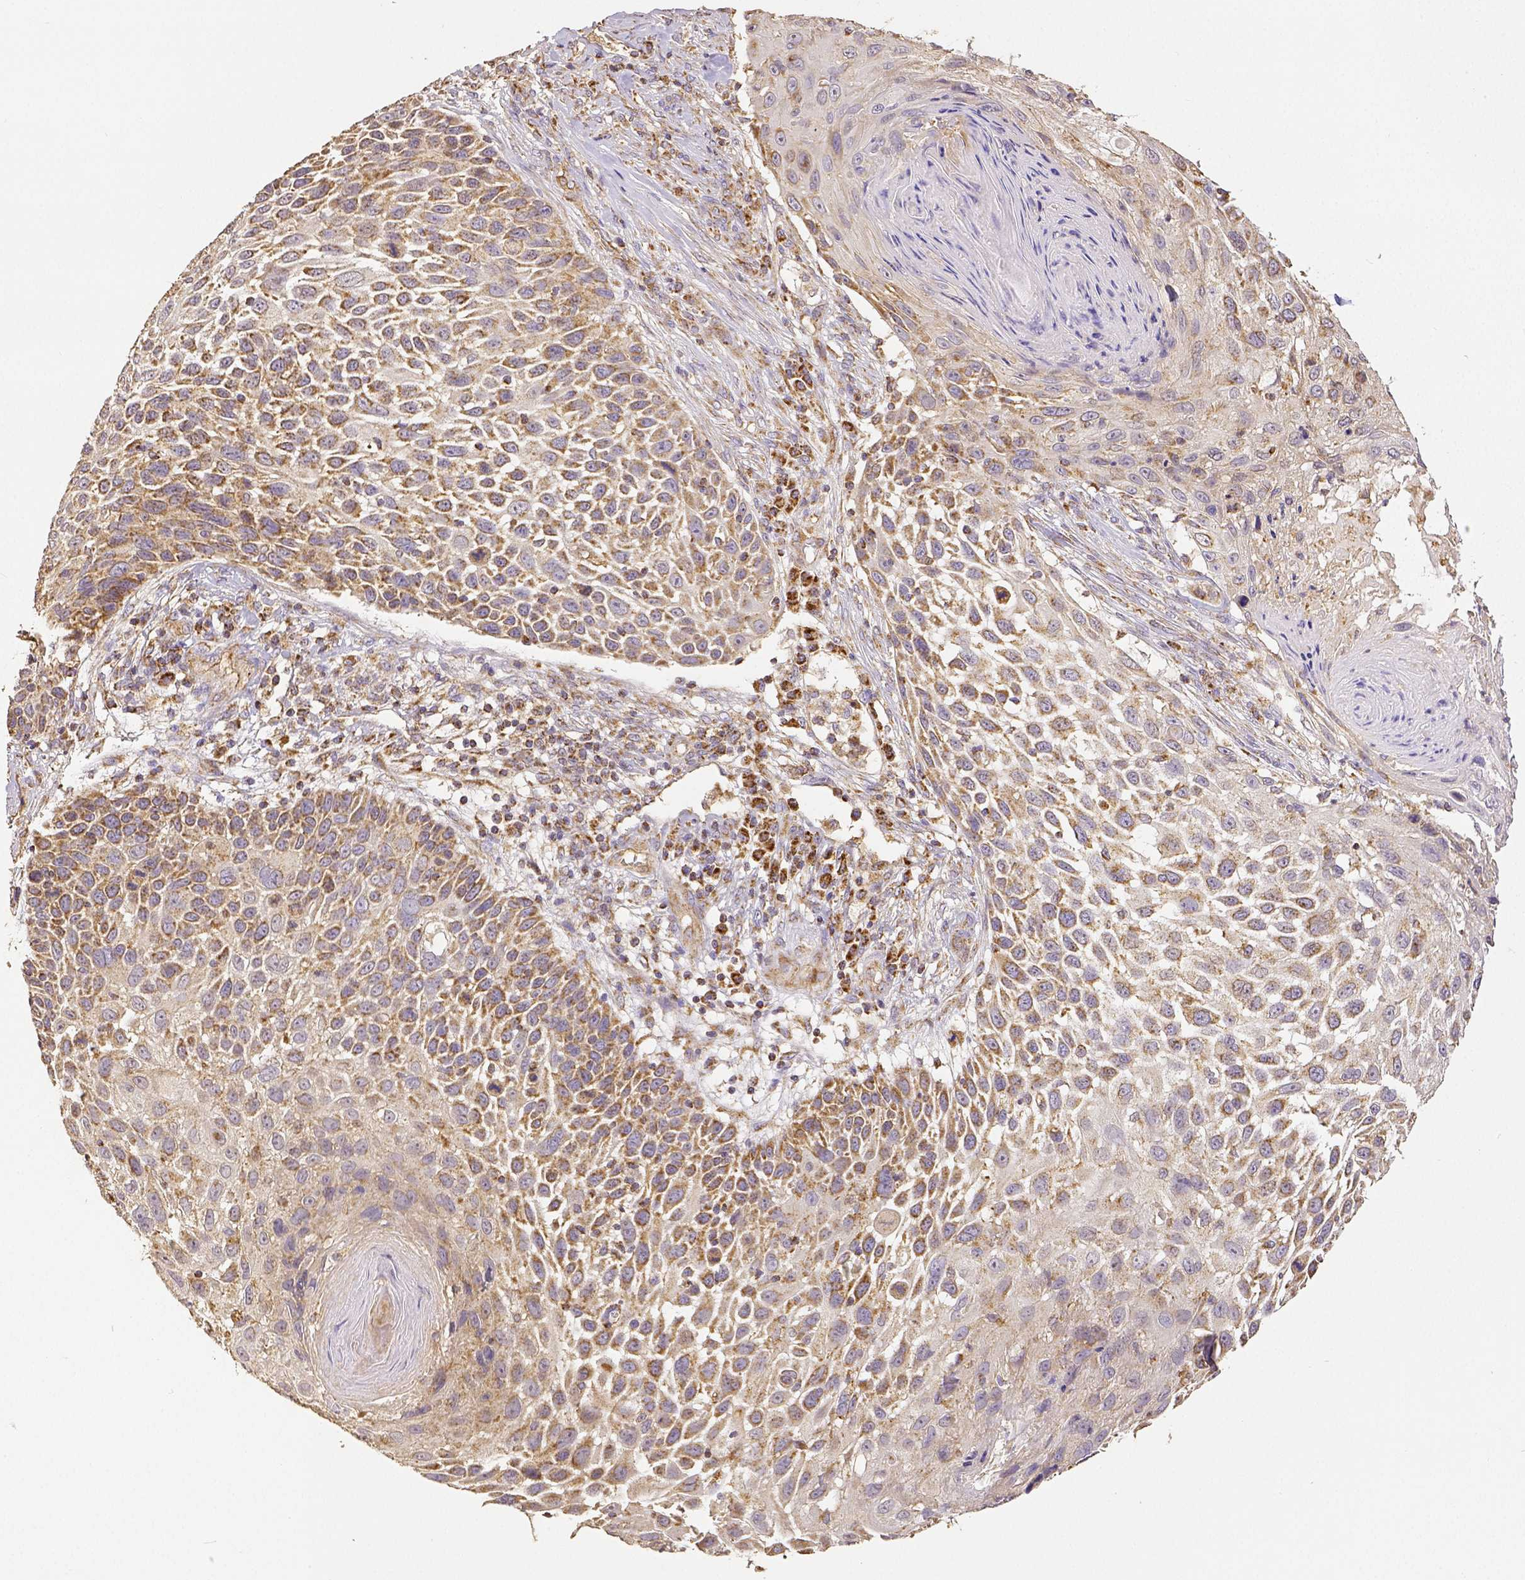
{"staining": {"intensity": "moderate", "quantity": ">75%", "location": "cytoplasmic/membranous"}, "tissue": "skin cancer", "cell_type": "Tumor cells", "image_type": "cancer", "snomed": [{"axis": "morphology", "description": "Squamous cell carcinoma, NOS"}, {"axis": "topography", "description": "Skin"}], "caption": "Skin cancer (squamous cell carcinoma) stained for a protein (brown) shows moderate cytoplasmic/membranous positive positivity in approximately >75% of tumor cells.", "gene": "SDHB", "patient": {"sex": "male", "age": 92}}